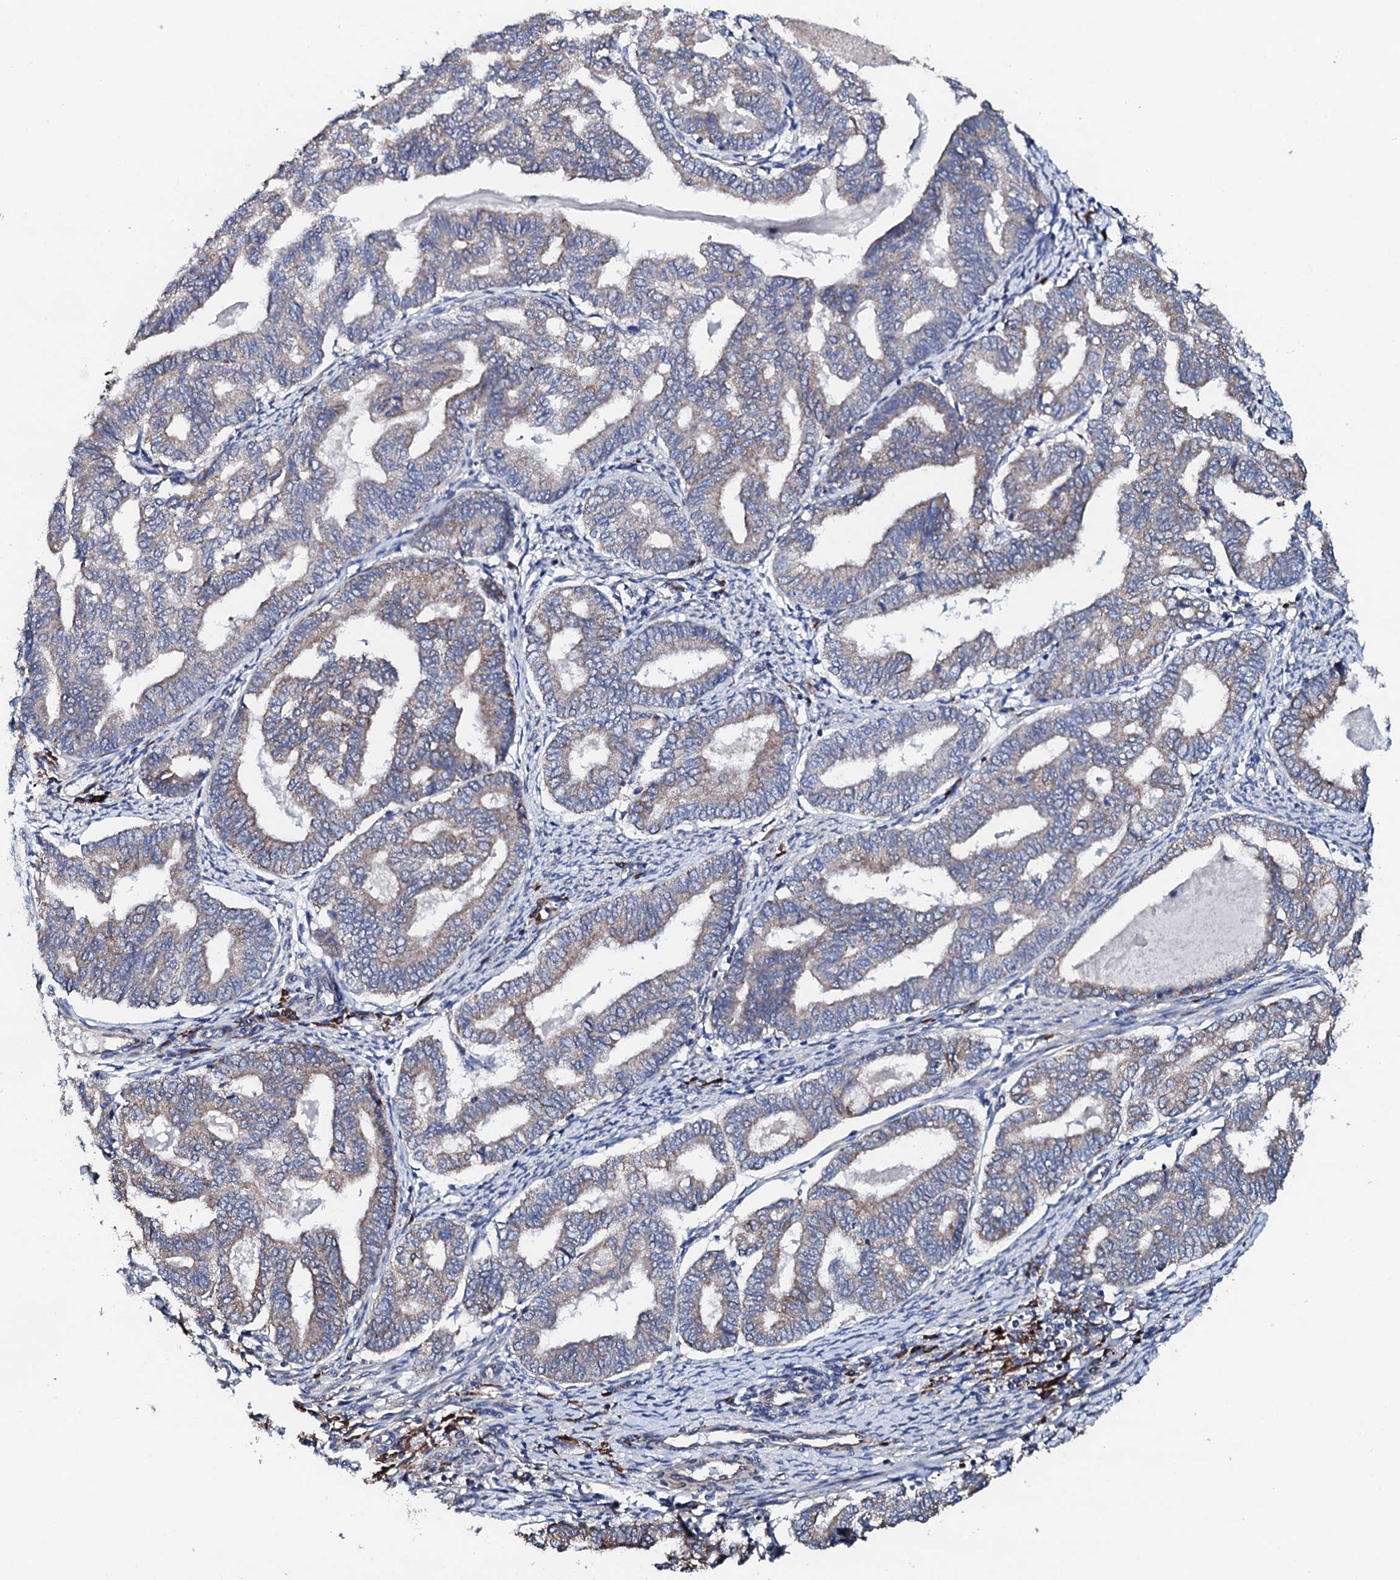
{"staining": {"intensity": "negative", "quantity": "none", "location": "none"}, "tissue": "endometrial cancer", "cell_type": "Tumor cells", "image_type": "cancer", "snomed": [{"axis": "morphology", "description": "Adenocarcinoma, NOS"}, {"axis": "topography", "description": "Endometrium"}], "caption": "Immunohistochemistry image of neoplastic tissue: human adenocarcinoma (endometrial) stained with DAB reveals no significant protein positivity in tumor cells. (Brightfield microscopy of DAB (3,3'-diaminobenzidine) immunohistochemistry at high magnification).", "gene": "LIPT2", "patient": {"sex": "female", "age": 79}}